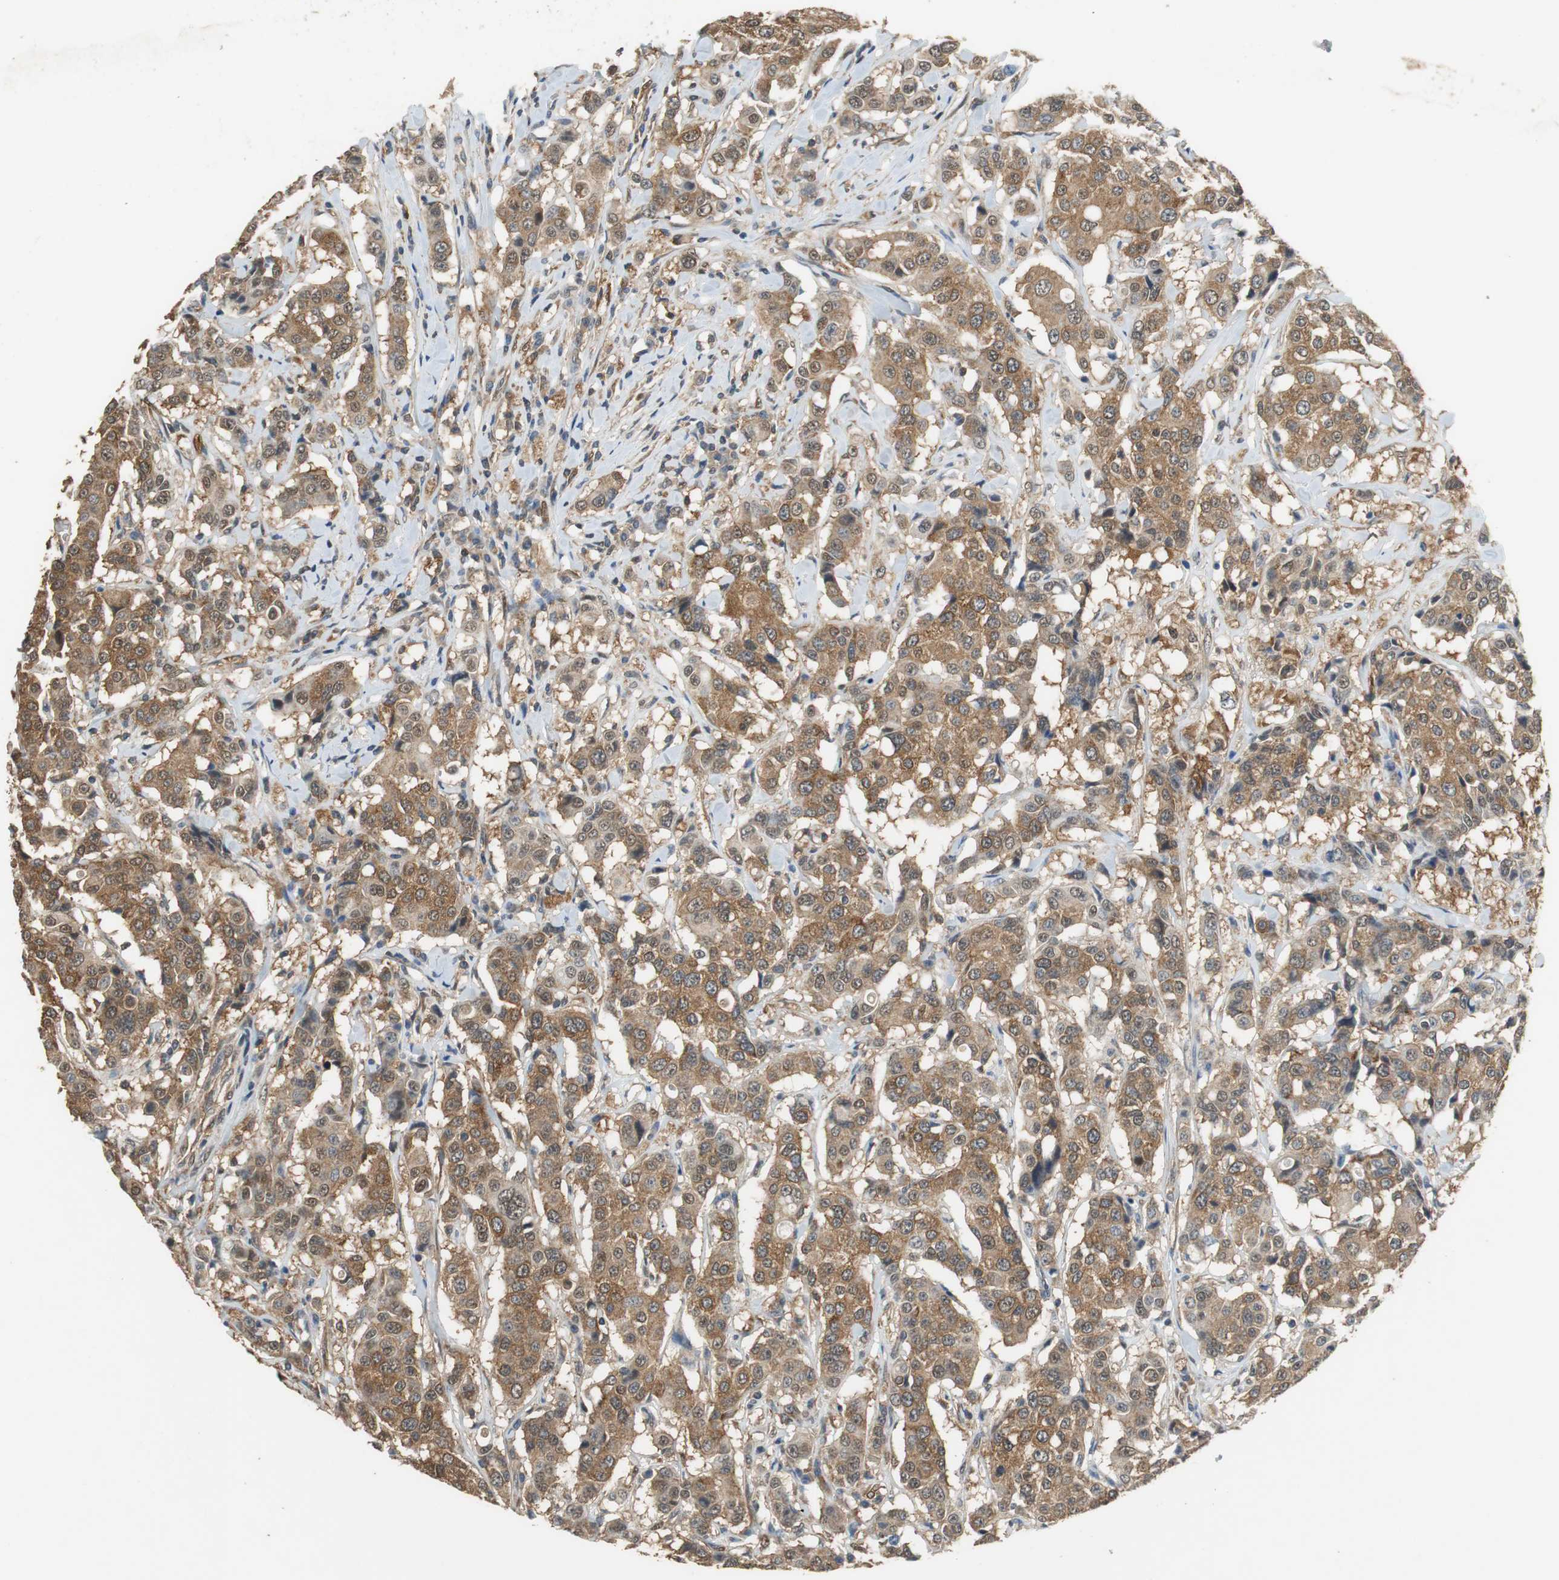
{"staining": {"intensity": "moderate", "quantity": ">75%", "location": "cytoplasmic/membranous"}, "tissue": "breast cancer", "cell_type": "Tumor cells", "image_type": "cancer", "snomed": [{"axis": "morphology", "description": "Duct carcinoma"}, {"axis": "topography", "description": "Breast"}], "caption": "Breast cancer (infiltrating ductal carcinoma) stained with immunohistochemistry reveals moderate cytoplasmic/membranous positivity in approximately >75% of tumor cells.", "gene": "UBQLN2", "patient": {"sex": "female", "age": 27}}